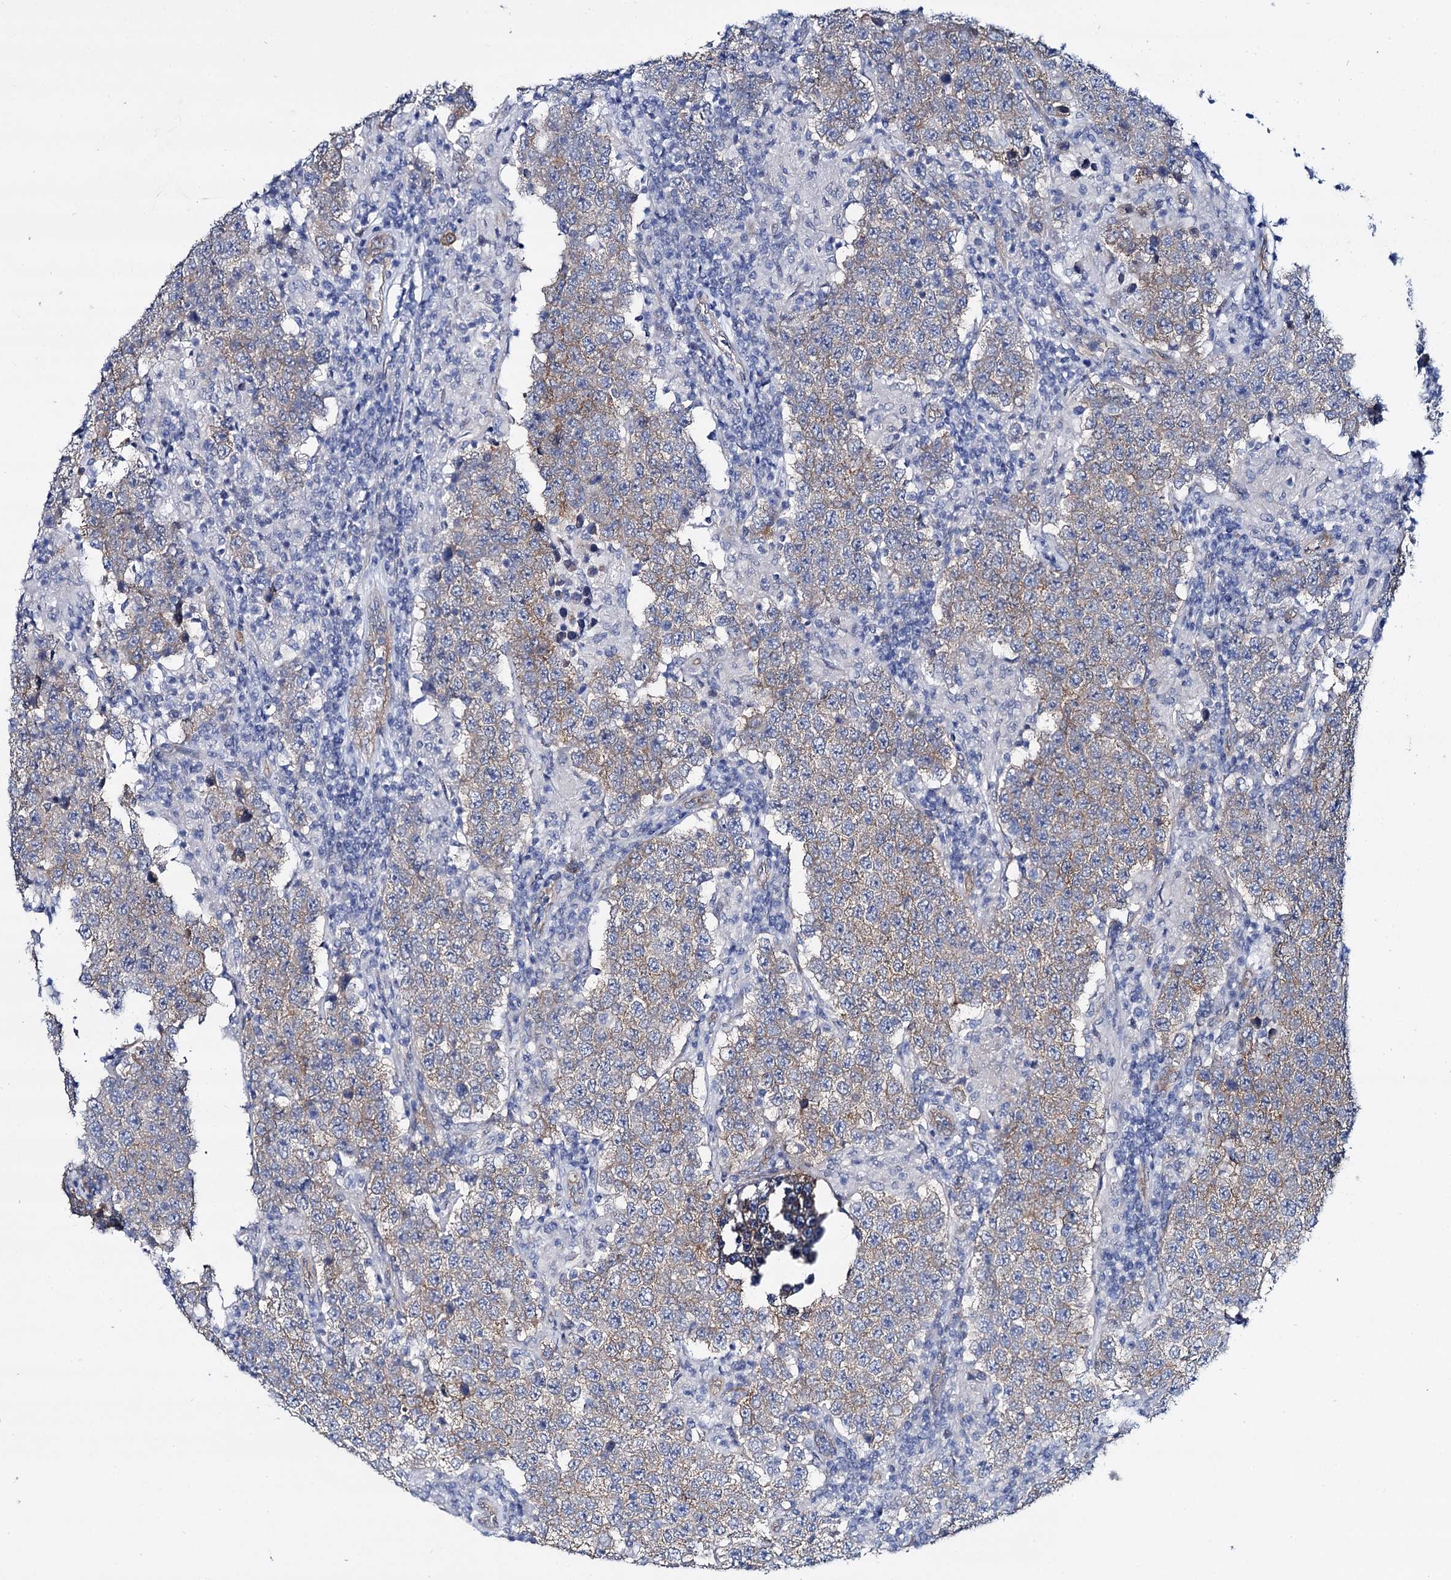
{"staining": {"intensity": "weak", "quantity": ">75%", "location": "cytoplasmic/membranous"}, "tissue": "testis cancer", "cell_type": "Tumor cells", "image_type": "cancer", "snomed": [{"axis": "morphology", "description": "Normal tissue, NOS"}, {"axis": "morphology", "description": "Urothelial carcinoma, High grade"}, {"axis": "morphology", "description": "Seminoma, NOS"}, {"axis": "morphology", "description": "Carcinoma, Embryonal, NOS"}, {"axis": "topography", "description": "Urinary bladder"}, {"axis": "topography", "description": "Testis"}], "caption": "Testis cancer (urothelial carcinoma (high-grade)) was stained to show a protein in brown. There is low levels of weak cytoplasmic/membranous positivity in approximately >75% of tumor cells.", "gene": "STXBP1", "patient": {"sex": "male", "age": 41}}